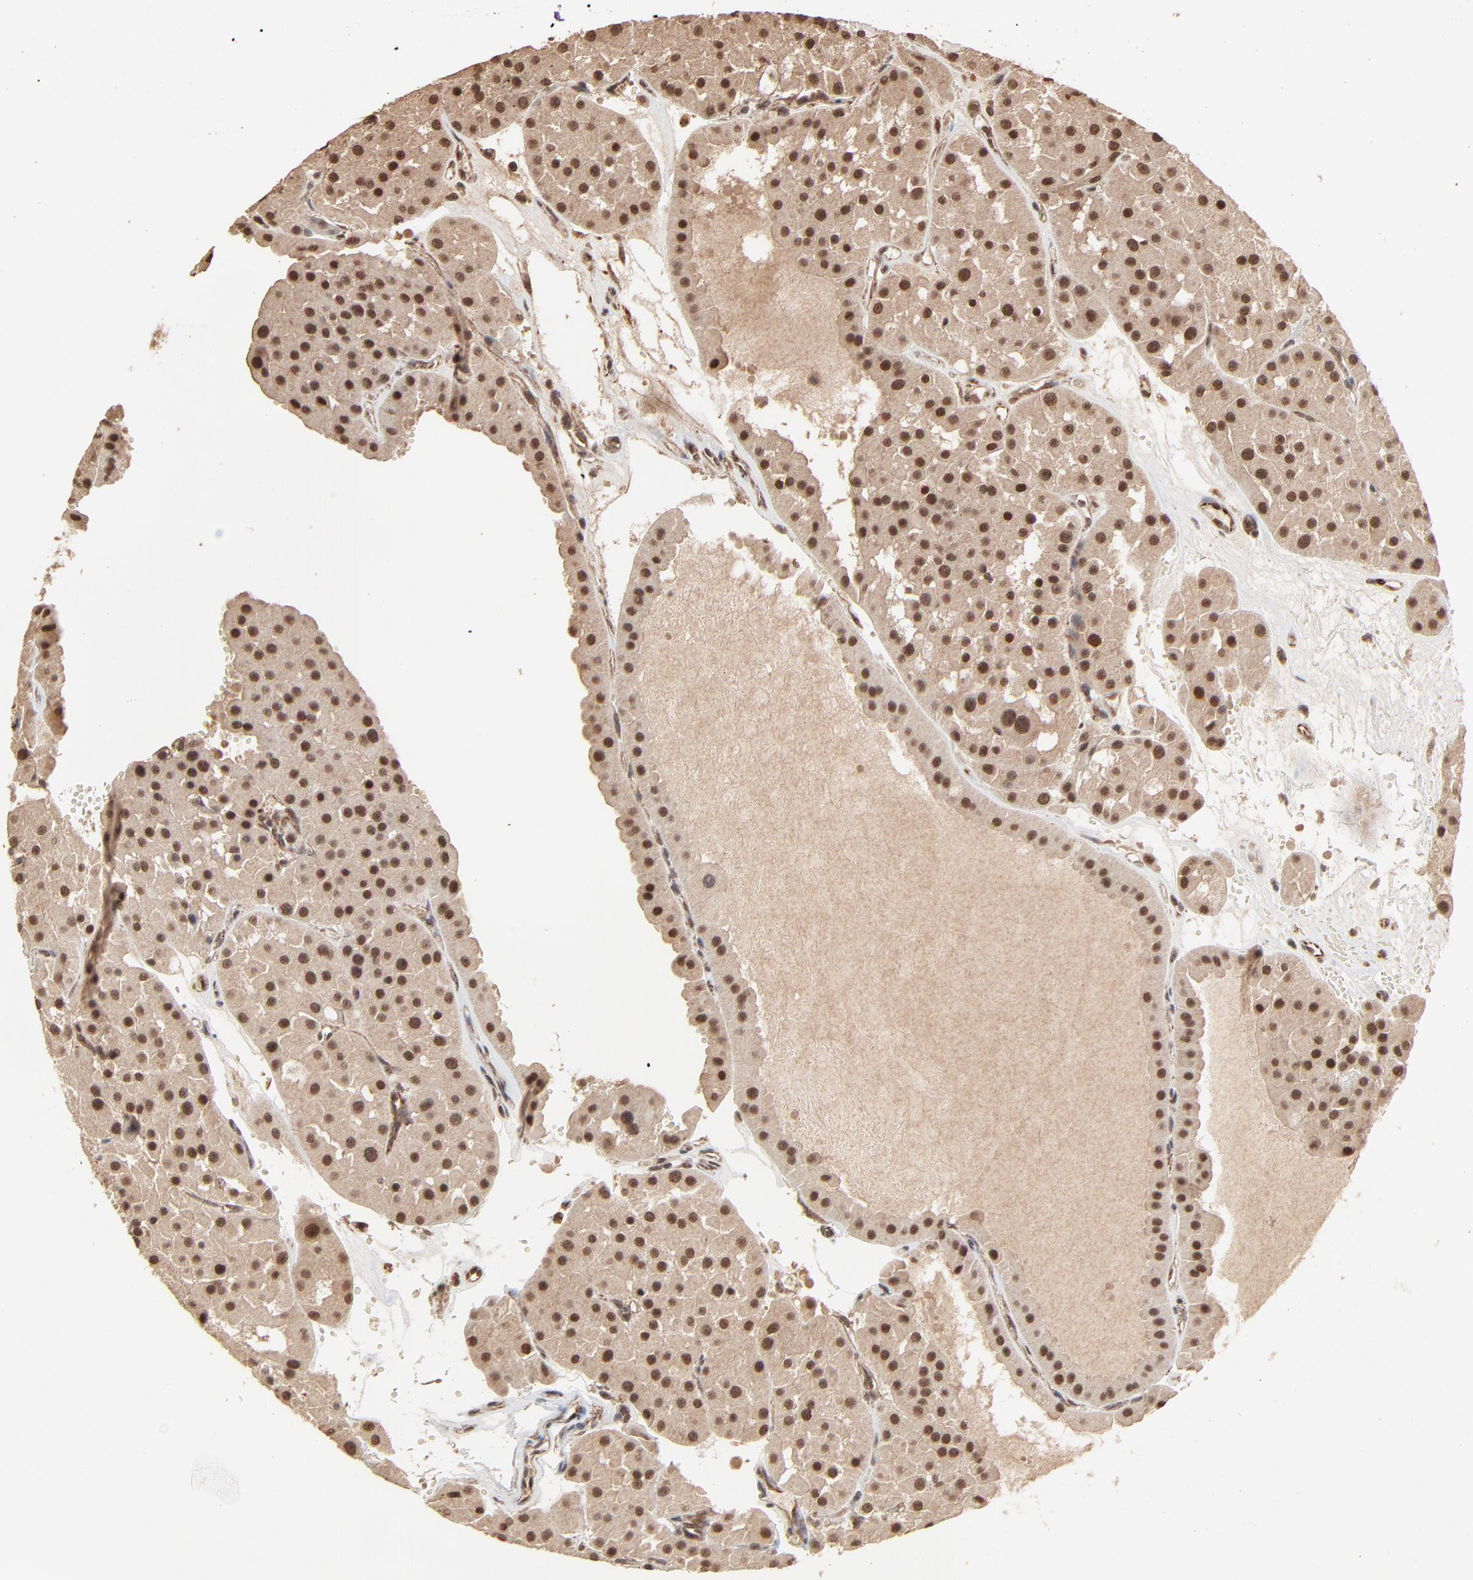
{"staining": {"intensity": "strong", "quantity": ">75%", "location": "cytoplasmic/membranous,nuclear"}, "tissue": "renal cancer", "cell_type": "Tumor cells", "image_type": "cancer", "snomed": [{"axis": "morphology", "description": "Adenocarcinoma, uncertain malignant potential"}, {"axis": "topography", "description": "Kidney"}], "caption": "Strong cytoplasmic/membranous and nuclear expression is appreciated in about >75% of tumor cells in adenocarcinoma,  uncertain malignant potential (renal).", "gene": "FAM227A", "patient": {"sex": "male", "age": 63}}